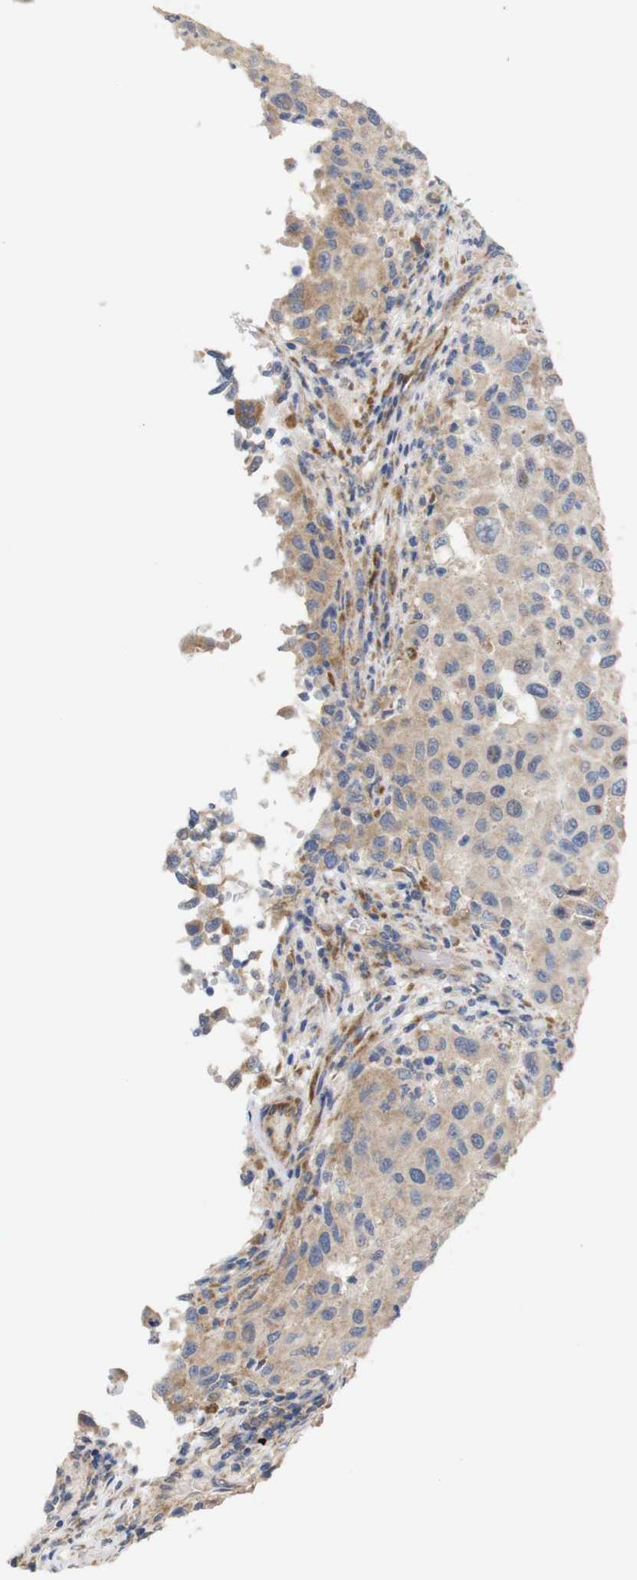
{"staining": {"intensity": "moderate", "quantity": ">75%", "location": "cytoplasmic/membranous"}, "tissue": "melanoma", "cell_type": "Tumor cells", "image_type": "cancer", "snomed": [{"axis": "morphology", "description": "Malignant melanoma, Metastatic site"}, {"axis": "topography", "description": "Lymph node"}], "caption": "Malignant melanoma (metastatic site) stained with a brown dye displays moderate cytoplasmic/membranous positive positivity in approximately >75% of tumor cells.", "gene": "TRIM5", "patient": {"sex": "male", "age": 61}}